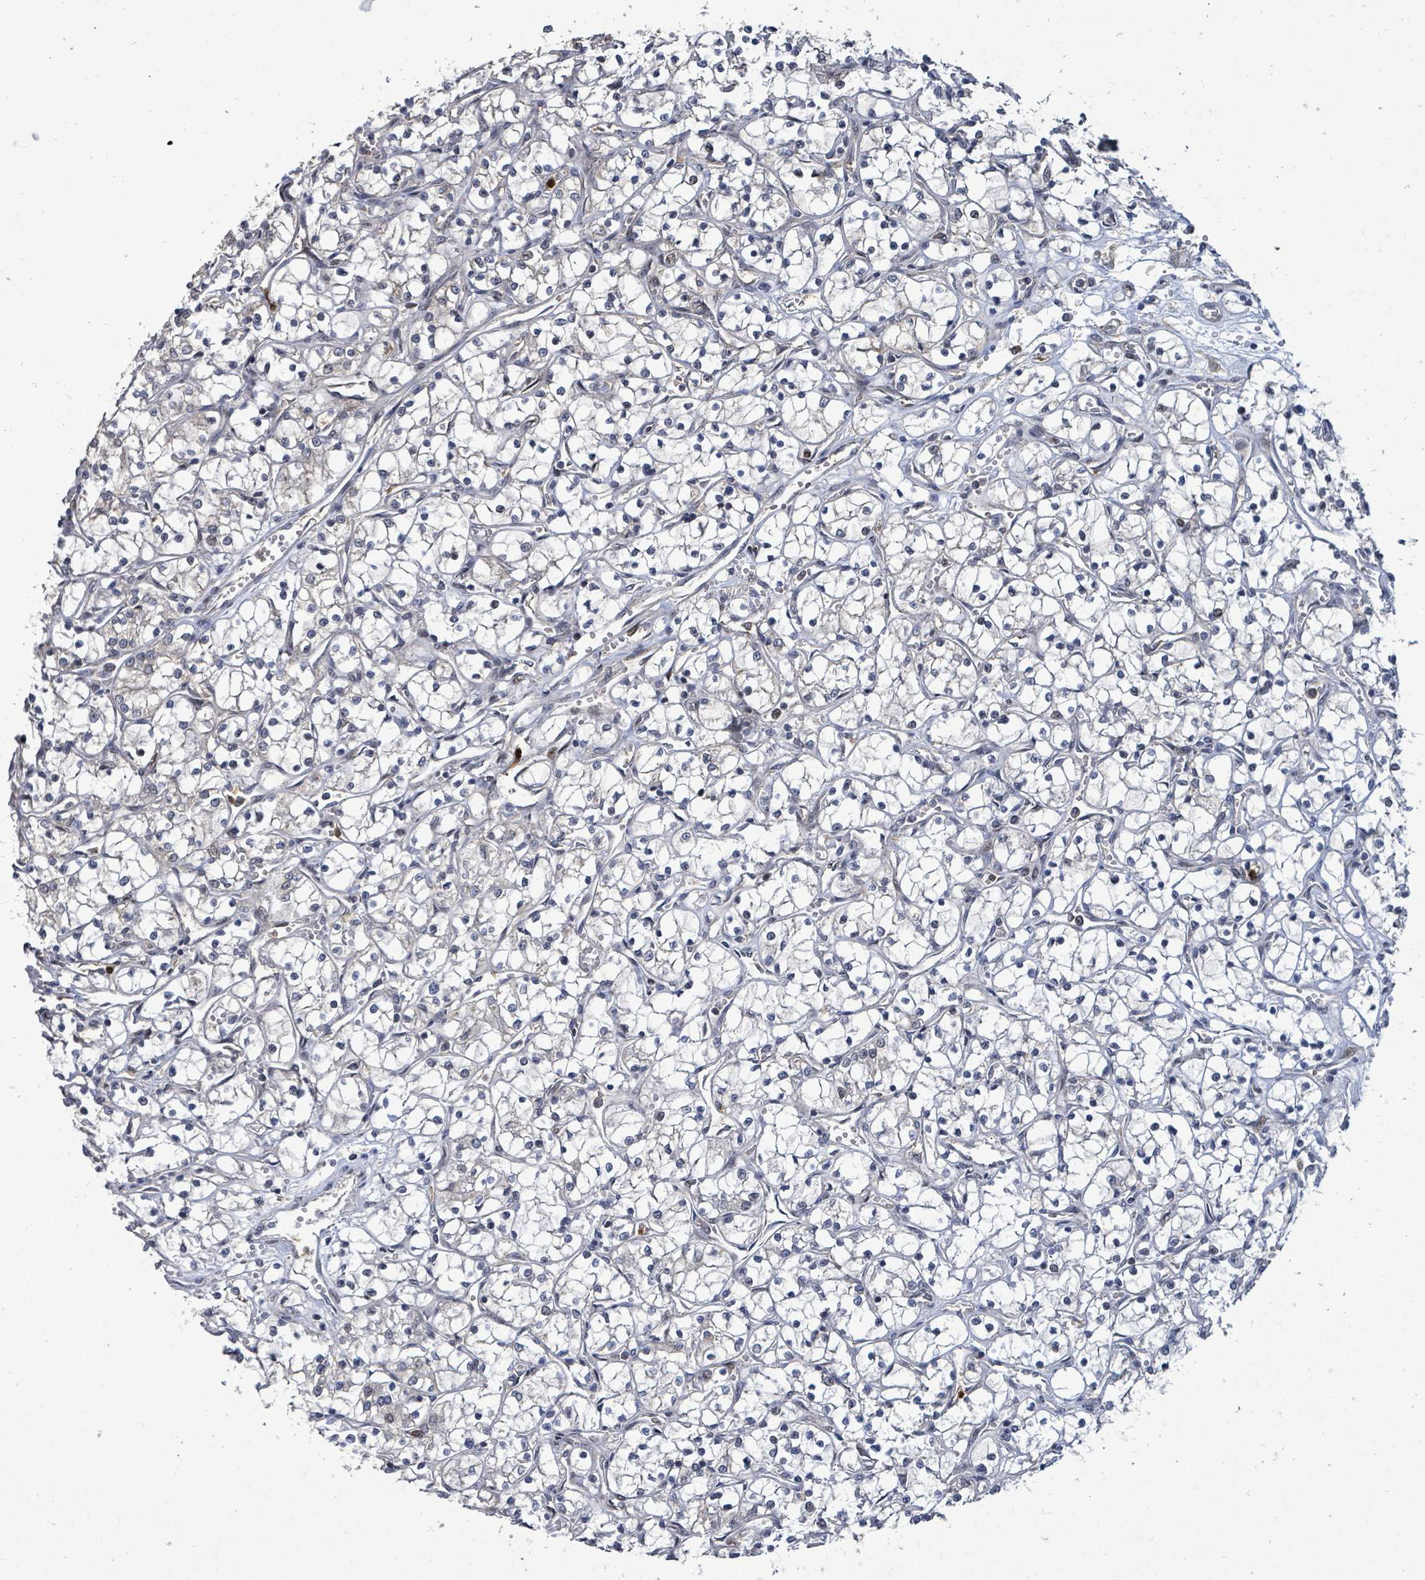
{"staining": {"intensity": "negative", "quantity": "none", "location": "none"}, "tissue": "renal cancer", "cell_type": "Tumor cells", "image_type": "cancer", "snomed": [{"axis": "morphology", "description": "Adenocarcinoma, NOS"}, {"axis": "topography", "description": "Kidney"}], "caption": "IHC histopathology image of neoplastic tissue: human renal adenocarcinoma stained with DAB (3,3'-diaminobenzidine) demonstrates no significant protein staining in tumor cells.", "gene": "COQ6", "patient": {"sex": "female", "age": 69}}